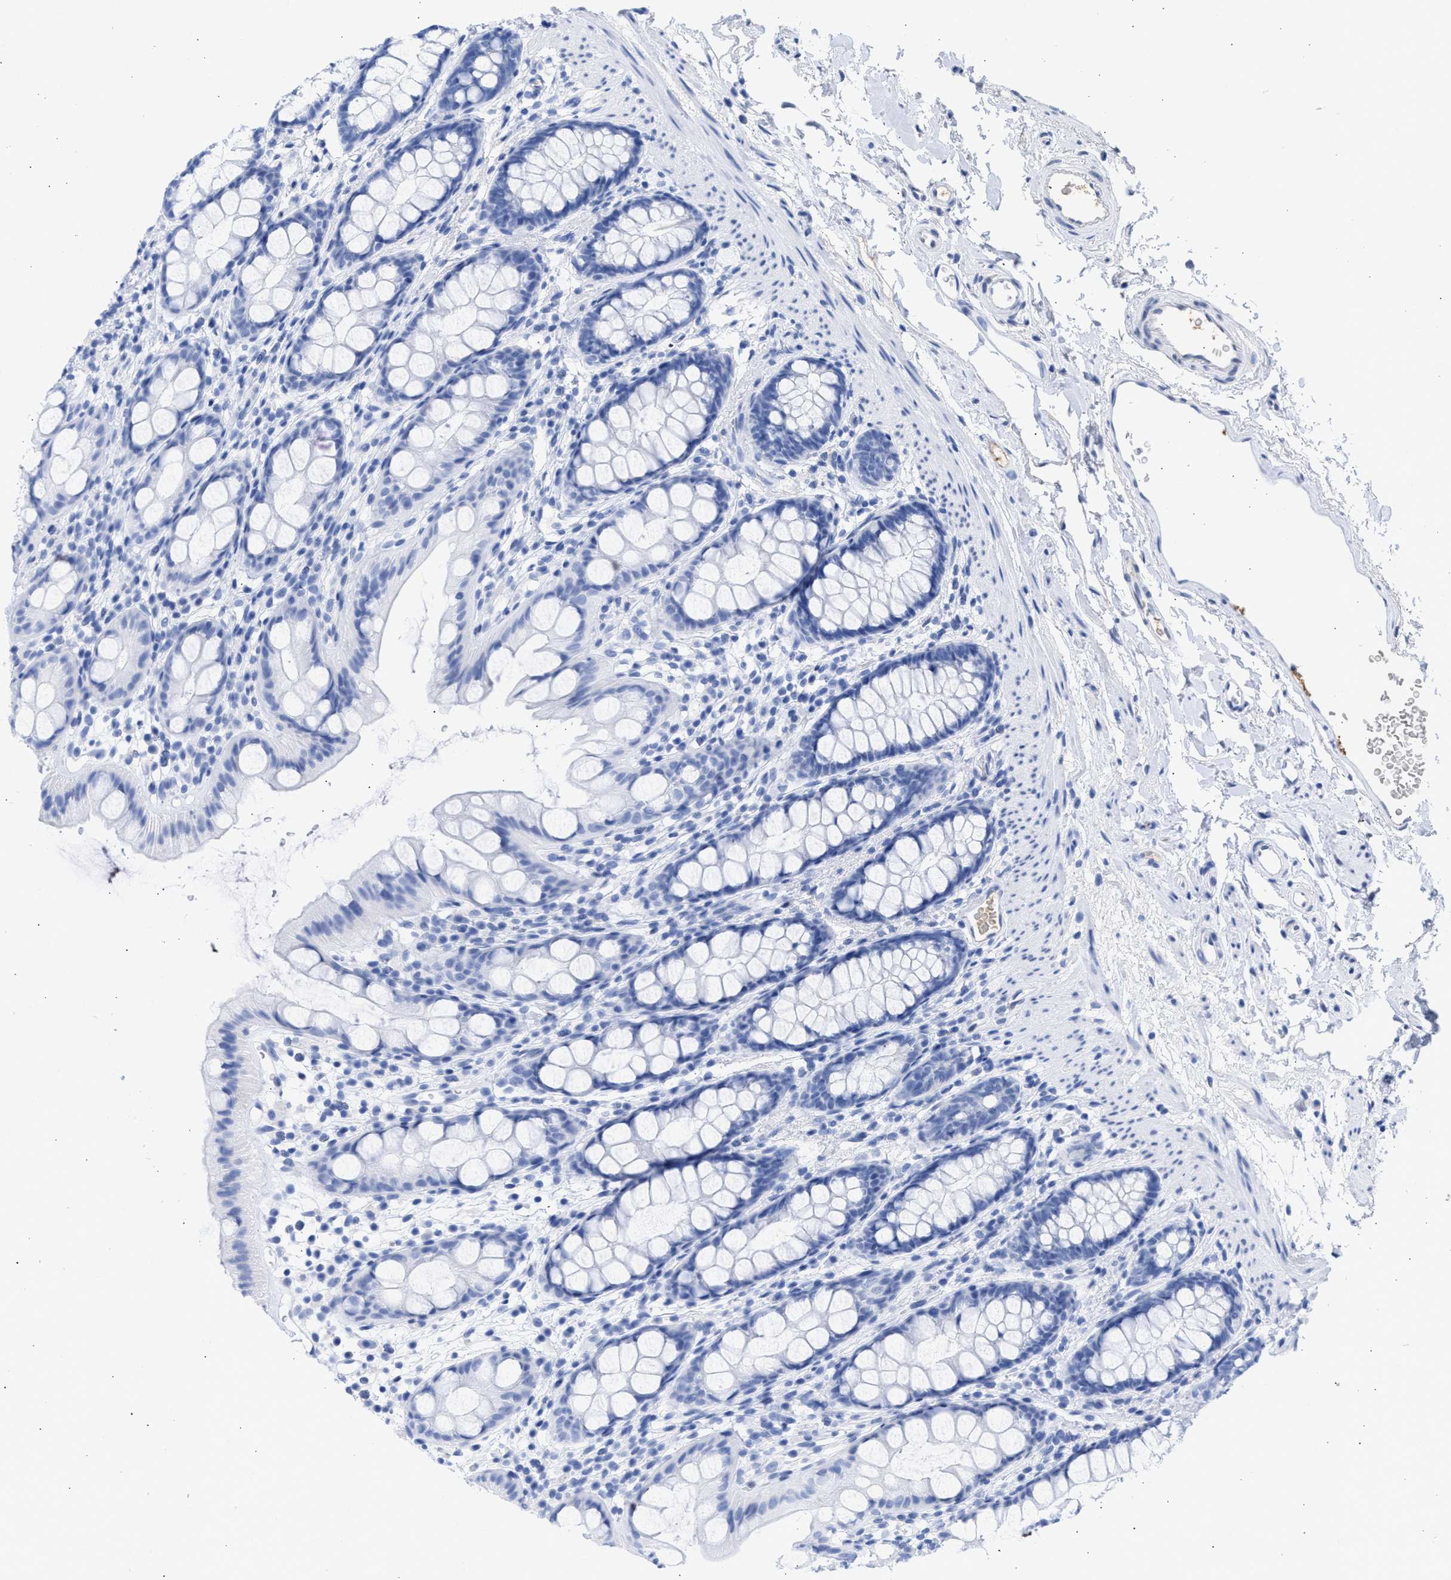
{"staining": {"intensity": "negative", "quantity": "none", "location": "none"}, "tissue": "rectum", "cell_type": "Glandular cells", "image_type": "normal", "snomed": [{"axis": "morphology", "description": "Normal tissue, NOS"}, {"axis": "topography", "description": "Rectum"}], "caption": "Immunohistochemistry image of benign rectum: rectum stained with DAB (3,3'-diaminobenzidine) exhibits no significant protein positivity in glandular cells. (DAB (3,3'-diaminobenzidine) IHC with hematoxylin counter stain).", "gene": "RSPH1", "patient": {"sex": "female", "age": 65}}